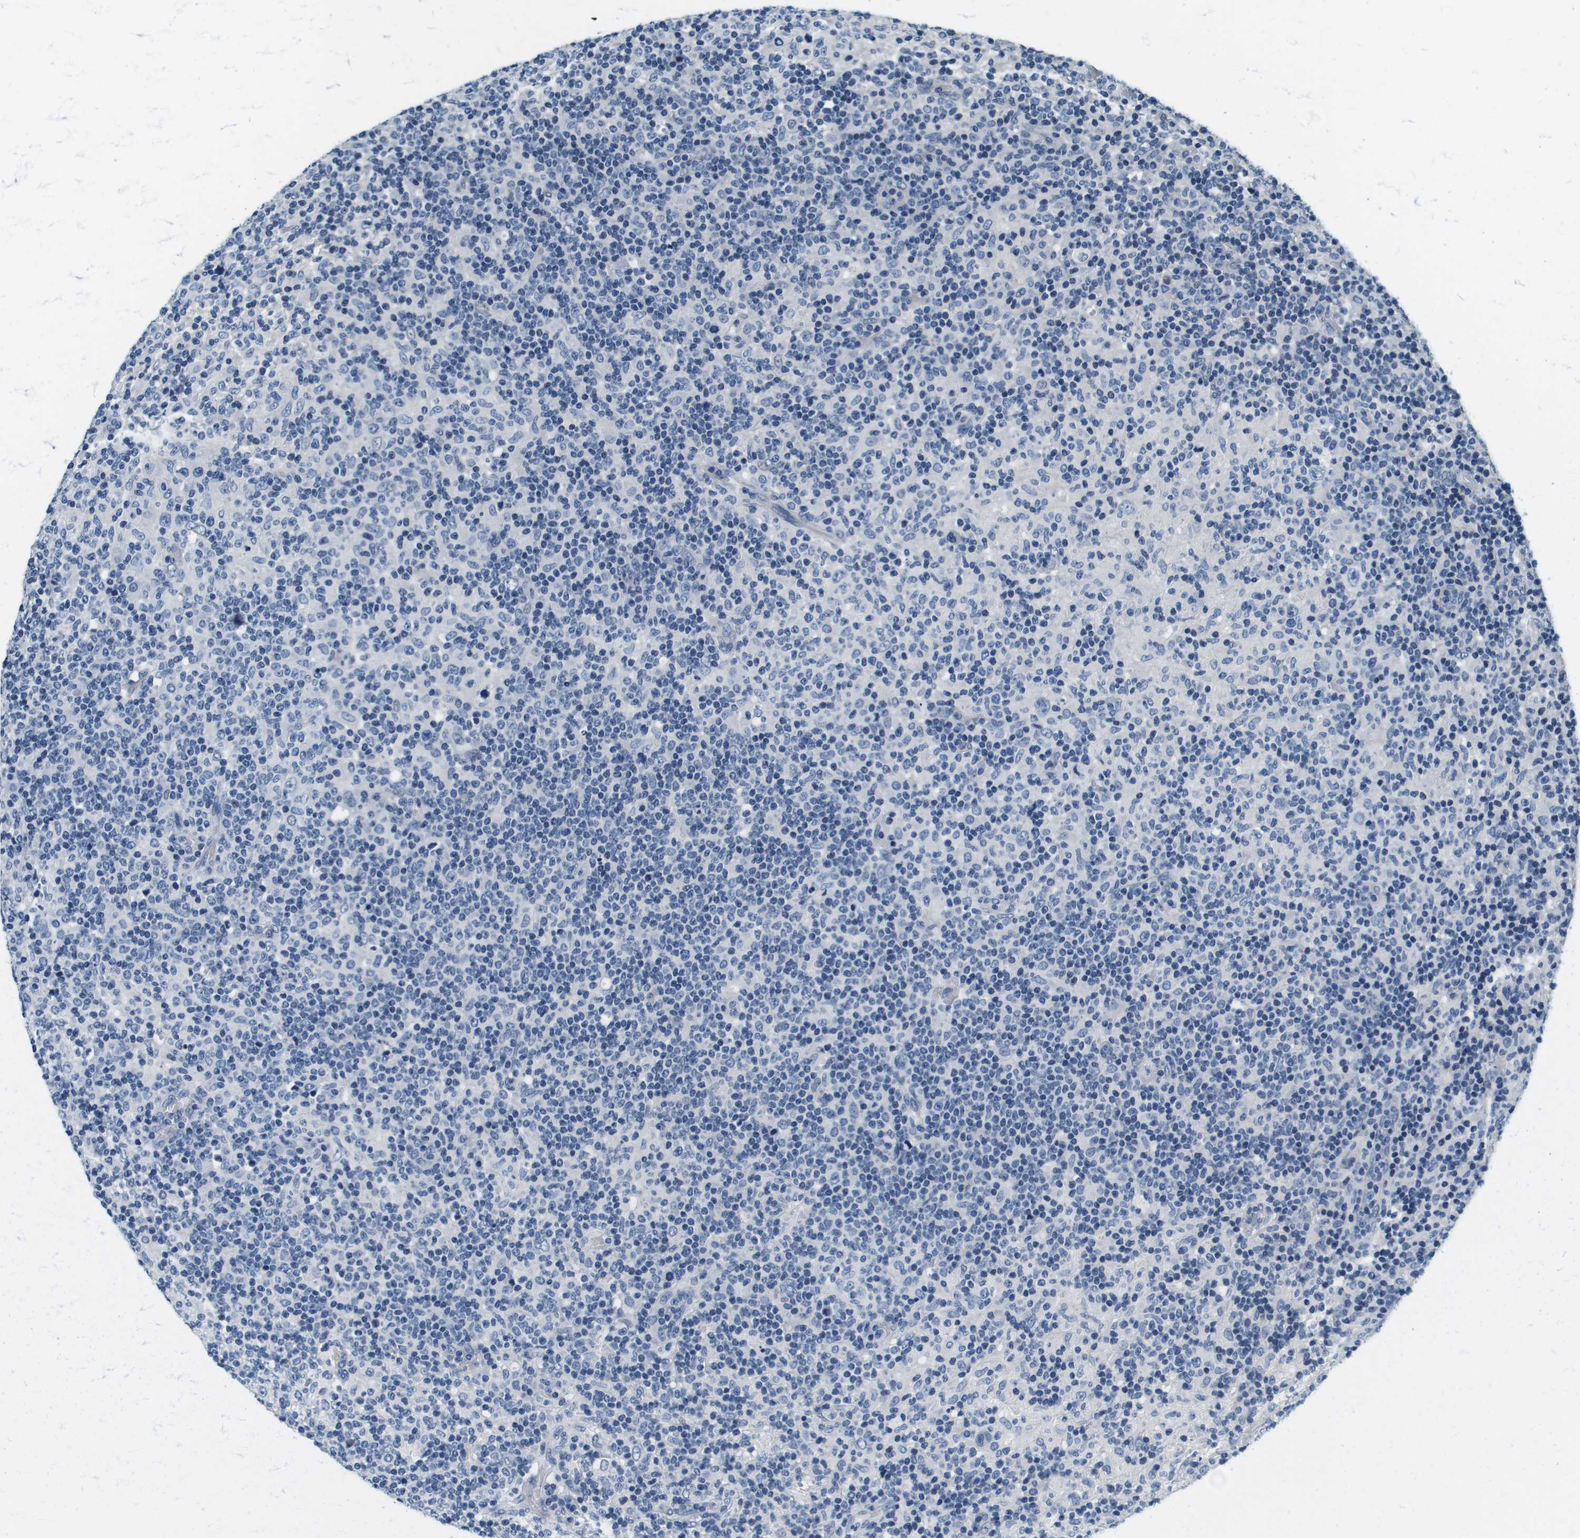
{"staining": {"intensity": "negative", "quantity": "none", "location": "none"}, "tissue": "lymphoma", "cell_type": "Tumor cells", "image_type": "cancer", "snomed": [{"axis": "morphology", "description": "Hodgkin's disease, NOS"}, {"axis": "topography", "description": "Lymph node"}], "caption": "Immunohistochemistry (IHC) micrograph of human Hodgkin's disease stained for a protein (brown), which displays no staining in tumor cells. The staining is performed using DAB brown chromogen with nuclei counter-stained in using hematoxylin.", "gene": "KCNJ5", "patient": {"sex": "male", "age": 70}}